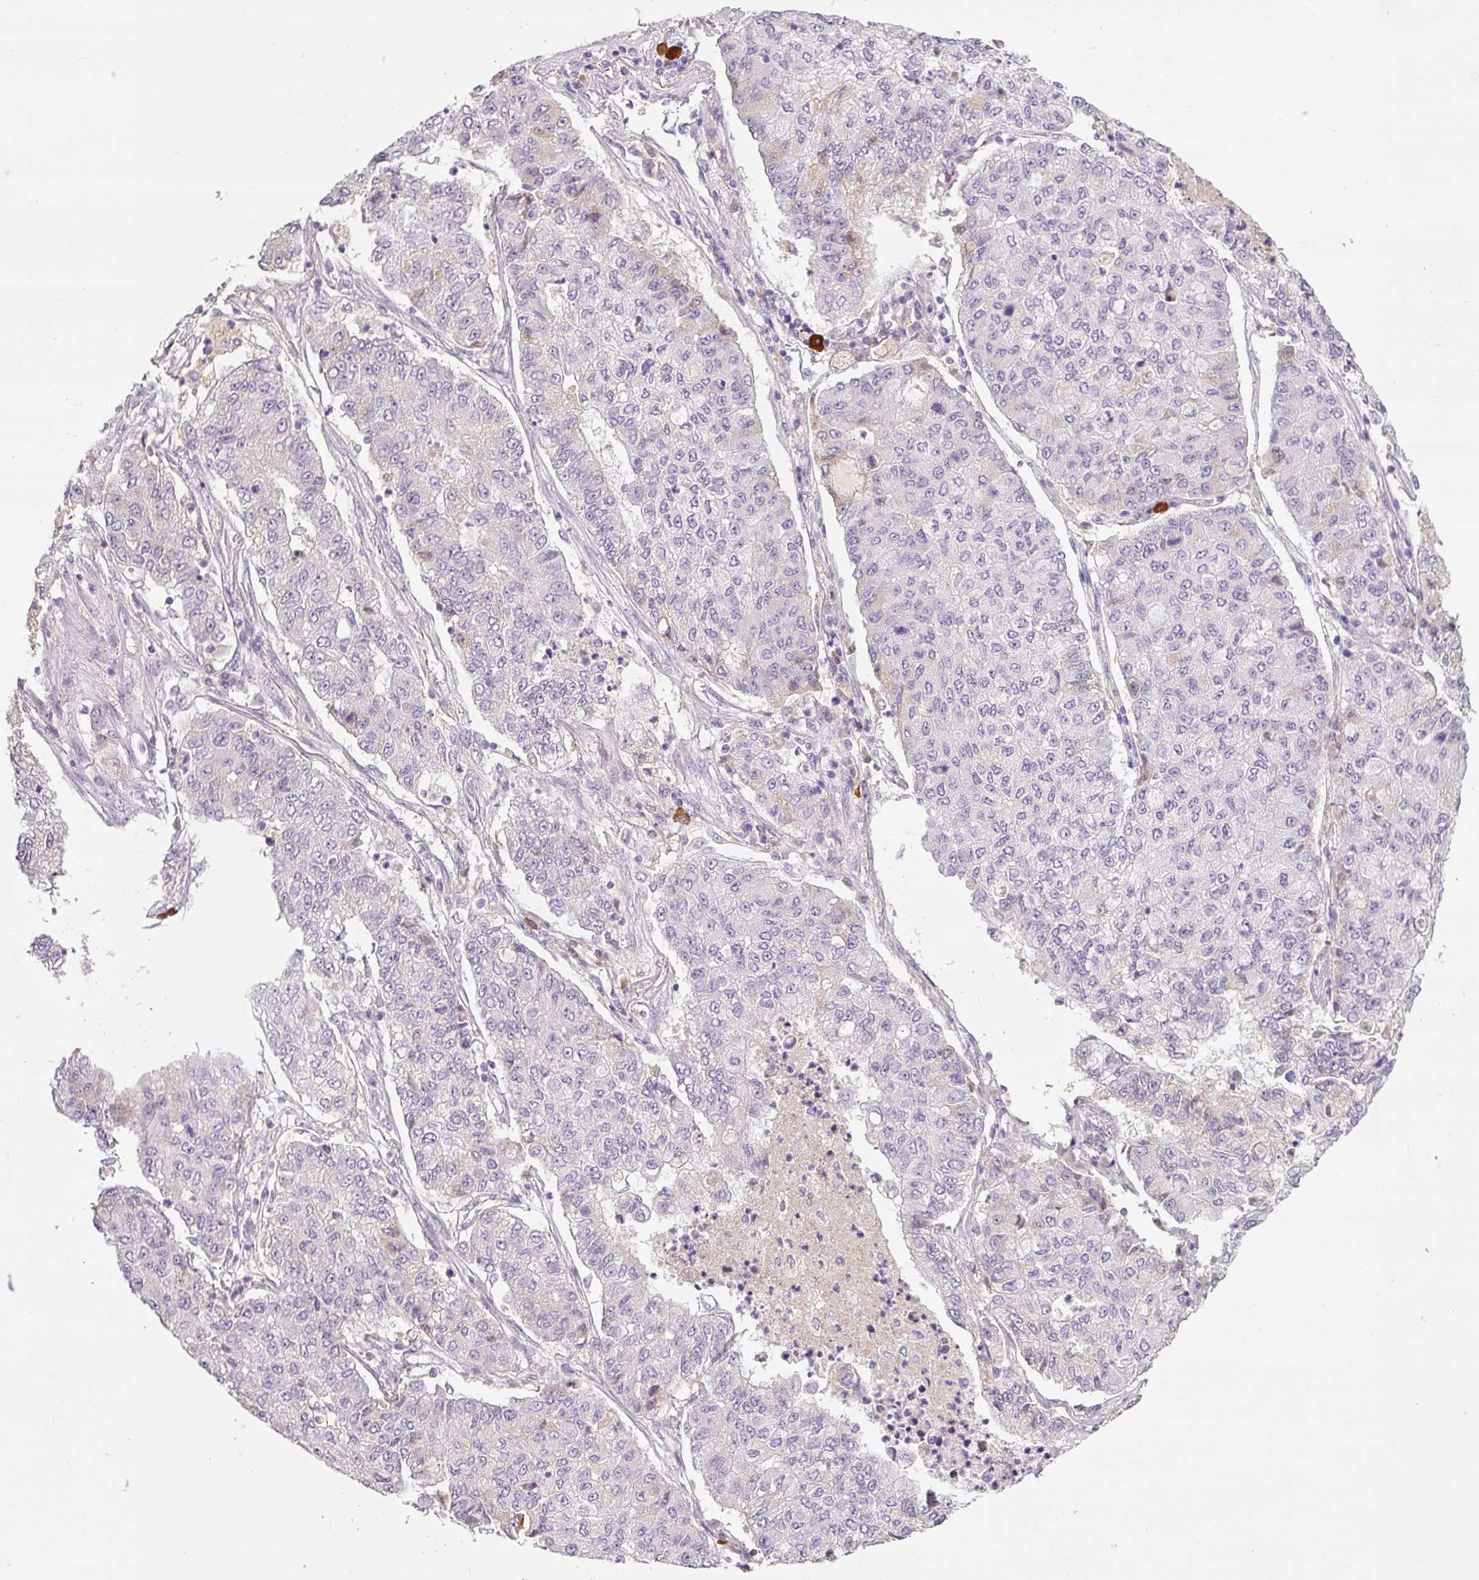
{"staining": {"intensity": "negative", "quantity": "none", "location": "none"}, "tissue": "lung cancer", "cell_type": "Tumor cells", "image_type": "cancer", "snomed": [{"axis": "morphology", "description": "Squamous cell carcinoma, NOS"}, {"axis": "topography", "description": "Lung"}], "caption": "Lung cancer (squamous cell carcinoma) stained for a protein using immunohistochemistry (IHC) shows no expression tumor cells.", "gene": "TMEM37", "patient": {"sex": "male", "age": 74}}